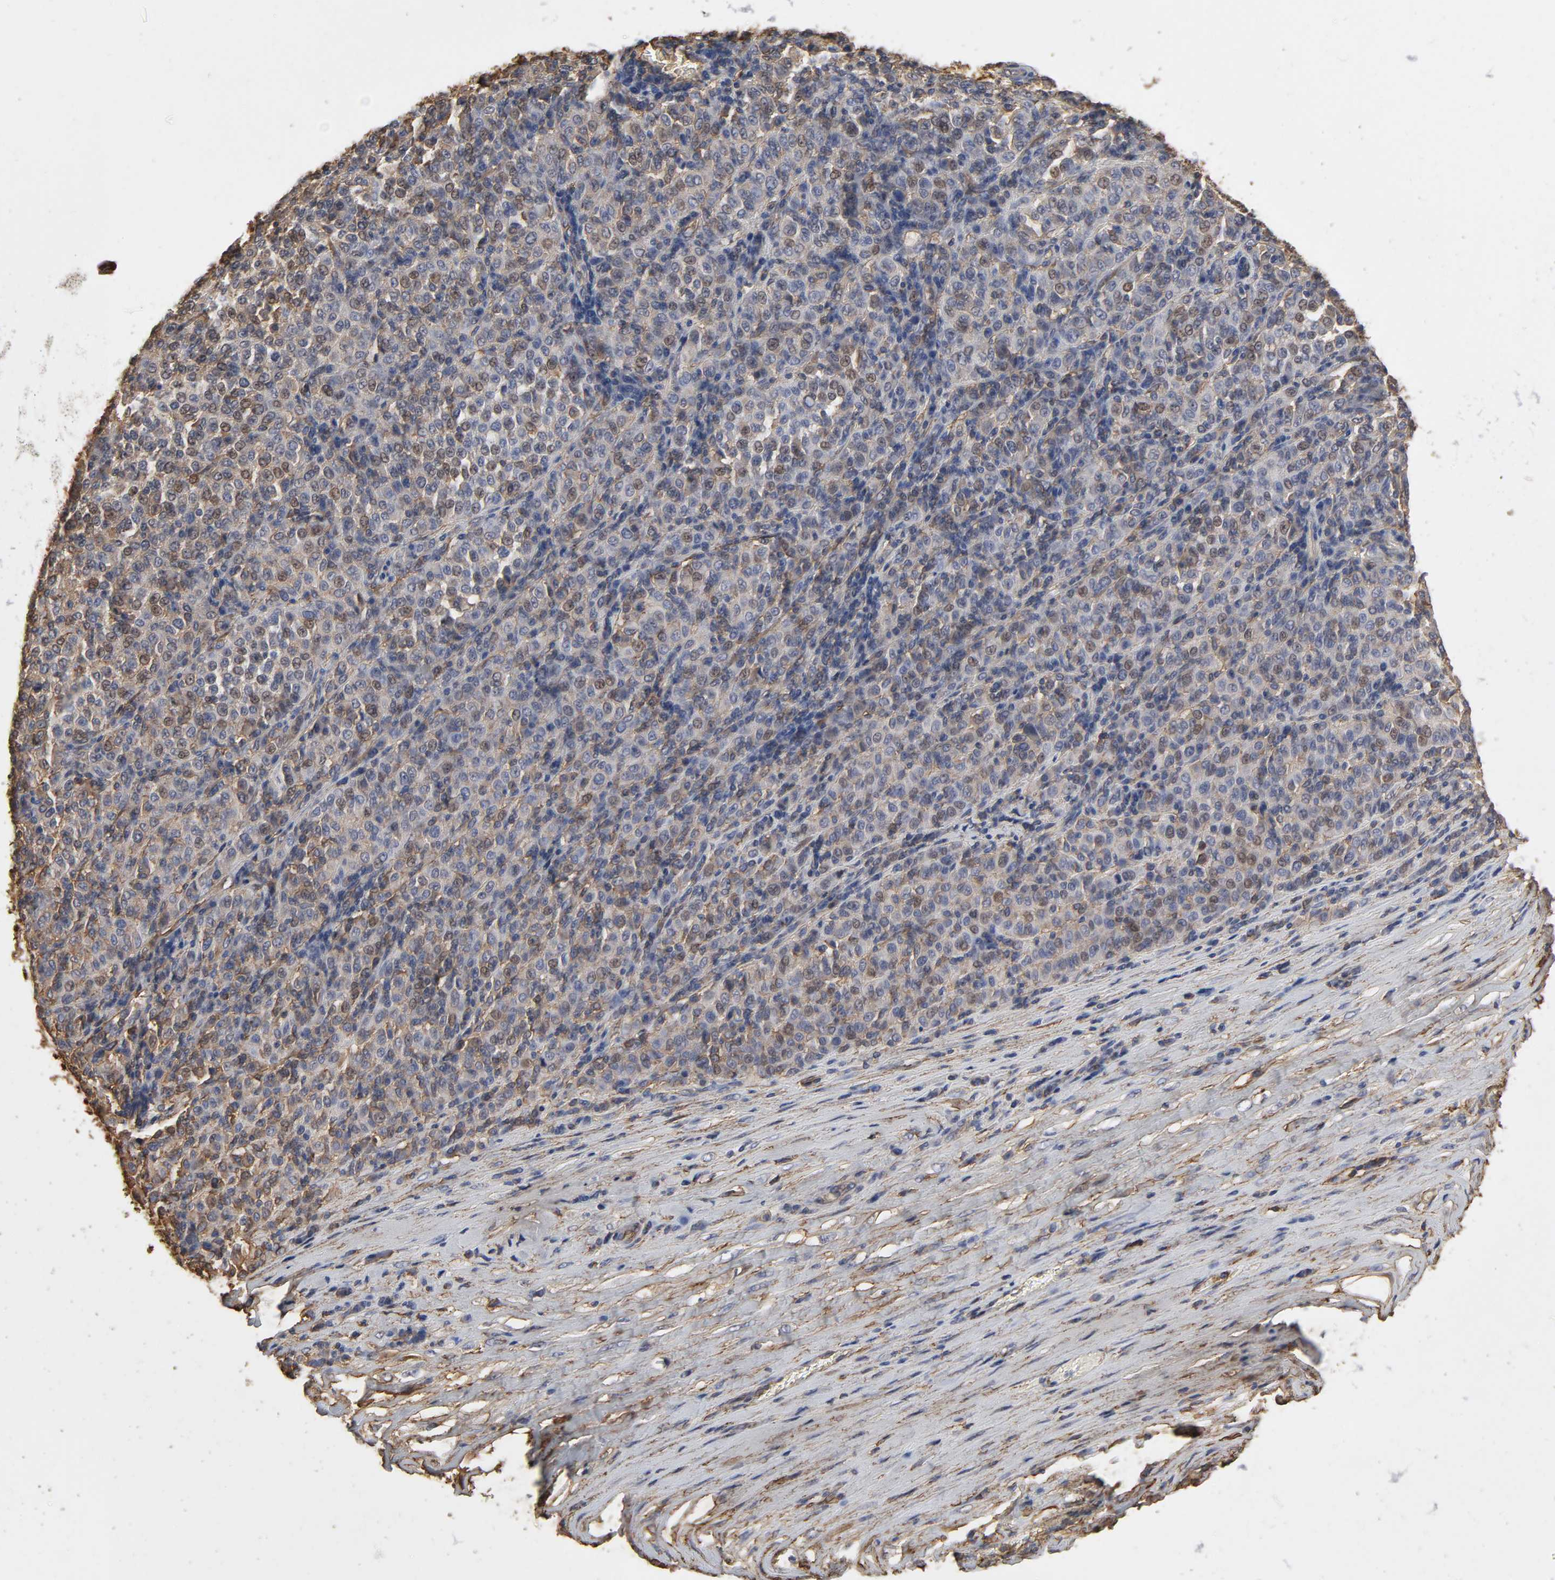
{"staining": {"intensity": "weak", "quantity": ">75%", "location": "cytoplasmic/membranous,nuclear"}, "tissue": "melanoma", "cell_type": "Tumor cells", "image_type": "cancer", "snomed": [{"axis": "morphology", "description": "Malignant melanoma, Metastatic site"}, {"axis": "topography", "description": "Pancreas"}], "caption": "Tumor cells display weak cytoplasmic/membranous and nuclear positivity in approximately >75% of cells in melanoma.", "gene": "ANXA2", "patient": {"sex": "female", "age": 30}}